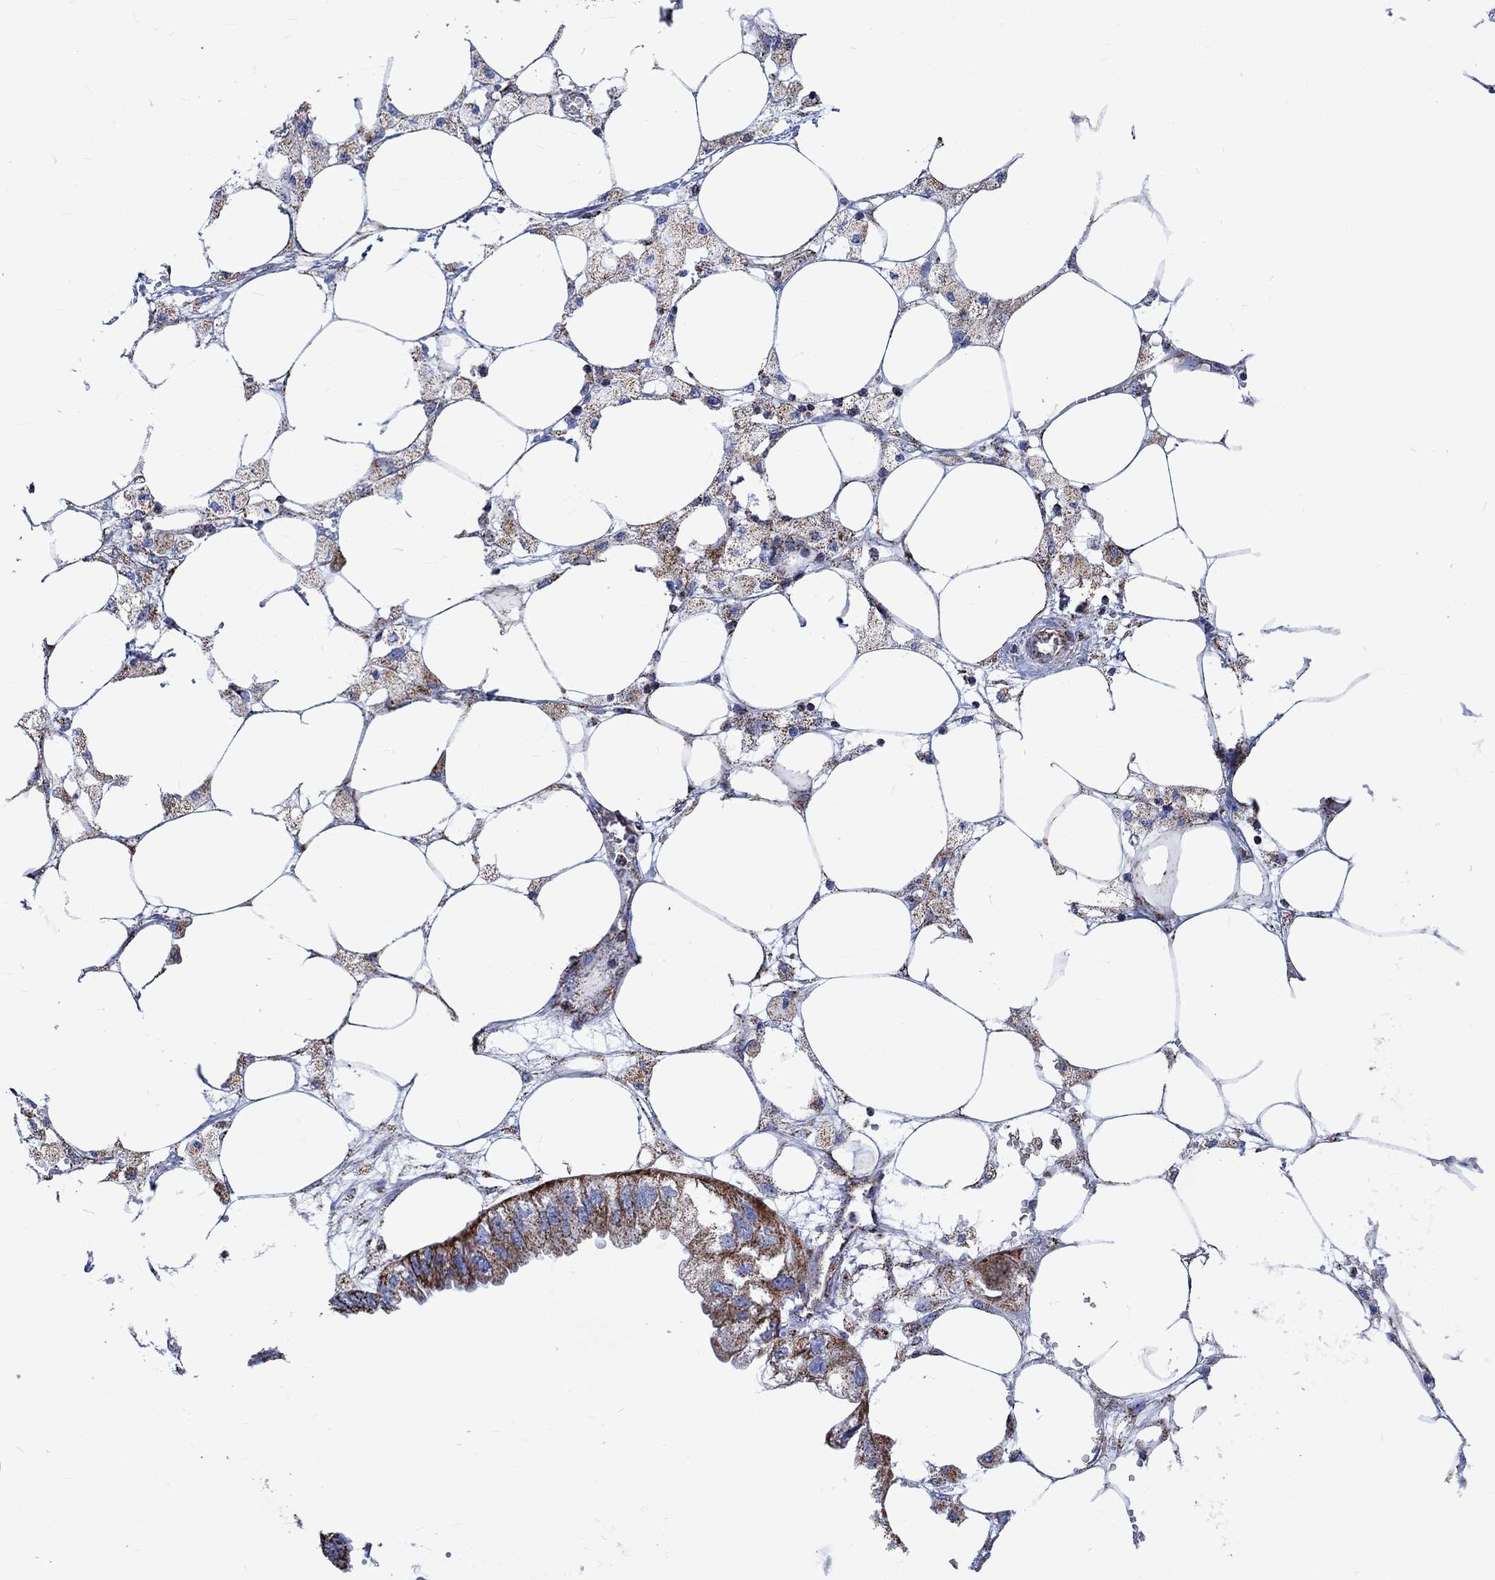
{"staining": {"intensity": "strong", "quantity": ">75%", "location": "cytoplasmic/membranous"}, "tissue": "endometrial cancer", "cell_type": "Tumor cells", "image_type": "cancer", "snomed": [{"axis": "morphology", "description": "Adenocarcinoma, NOS"}, {"axis": "morphology", "description": "Adenocarcinoma, metastatic, NOS"}, {"axis": "topography", "description": "Adipose tissue"}, {"axis": "topography", "description": "Endometrium"}], "caption": "Protein expression analysis of endometrial metastatic adenocarcinoma reveals strong cytoplasmic/membranous positivity in approximately >75% of tumor cells.", "gene": "RCE1", "patient": {"sex": "female", "age": 67}}